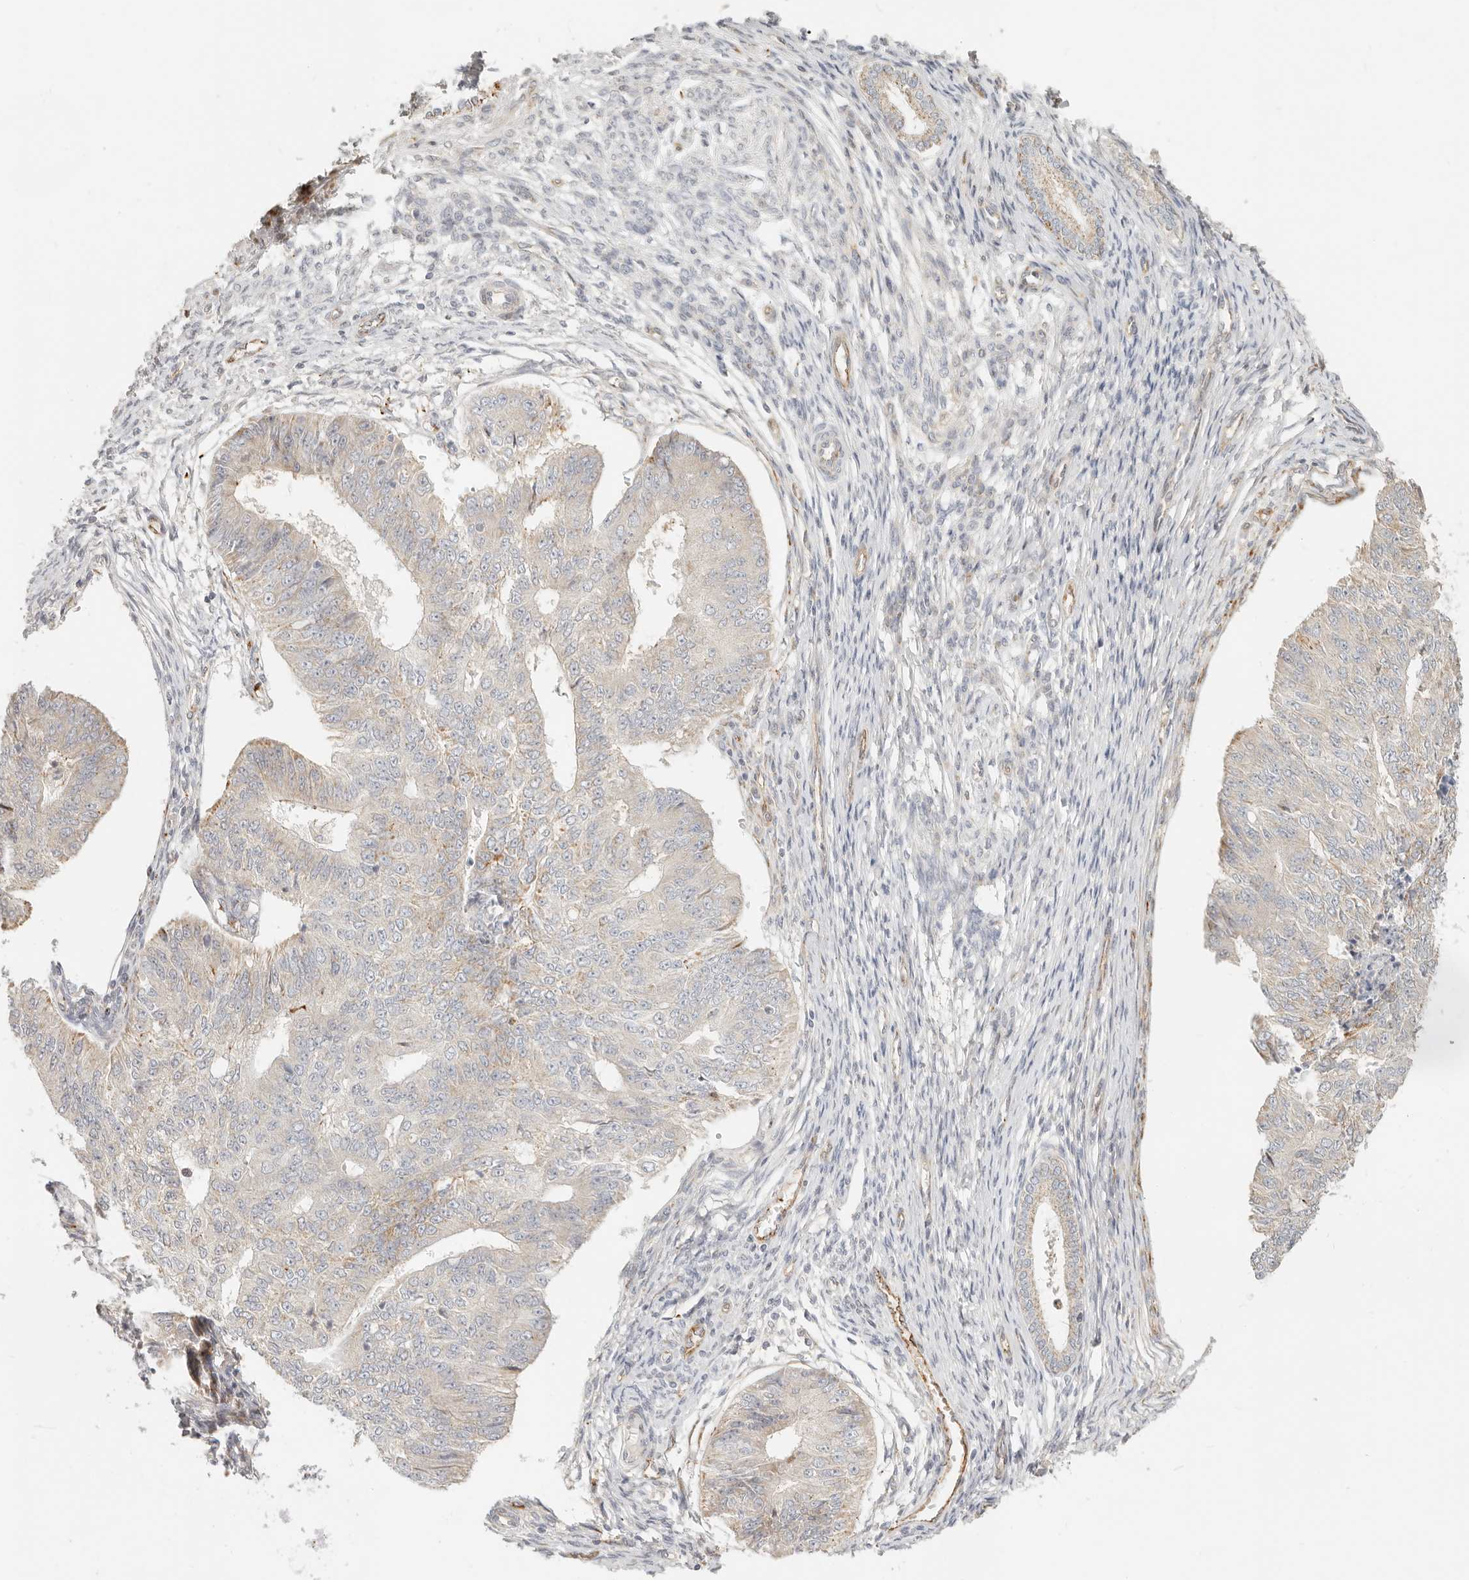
{"staining": {"intensity": "weak", "quantity": "<25%", "location": "cytoplasmic/membranous"}, "tissue": "endometrial cancer", "cell_type": "Tumor cells", "image_type": "cancer", "snomed": [{"axis": "morphology", "description": "Adenocarcinoma, NOS"}, {"axis": "topography", "description": "Endometrium"}], "caption": "There is no significant staining in tumor cells of endometrial adenocarcinoma. The staining is performed using DAB brown chromogen with nuclei counter-stained in using hematoxylin.", "gene": "SASS6", "patient": {"sex": "female", "age": 32}}